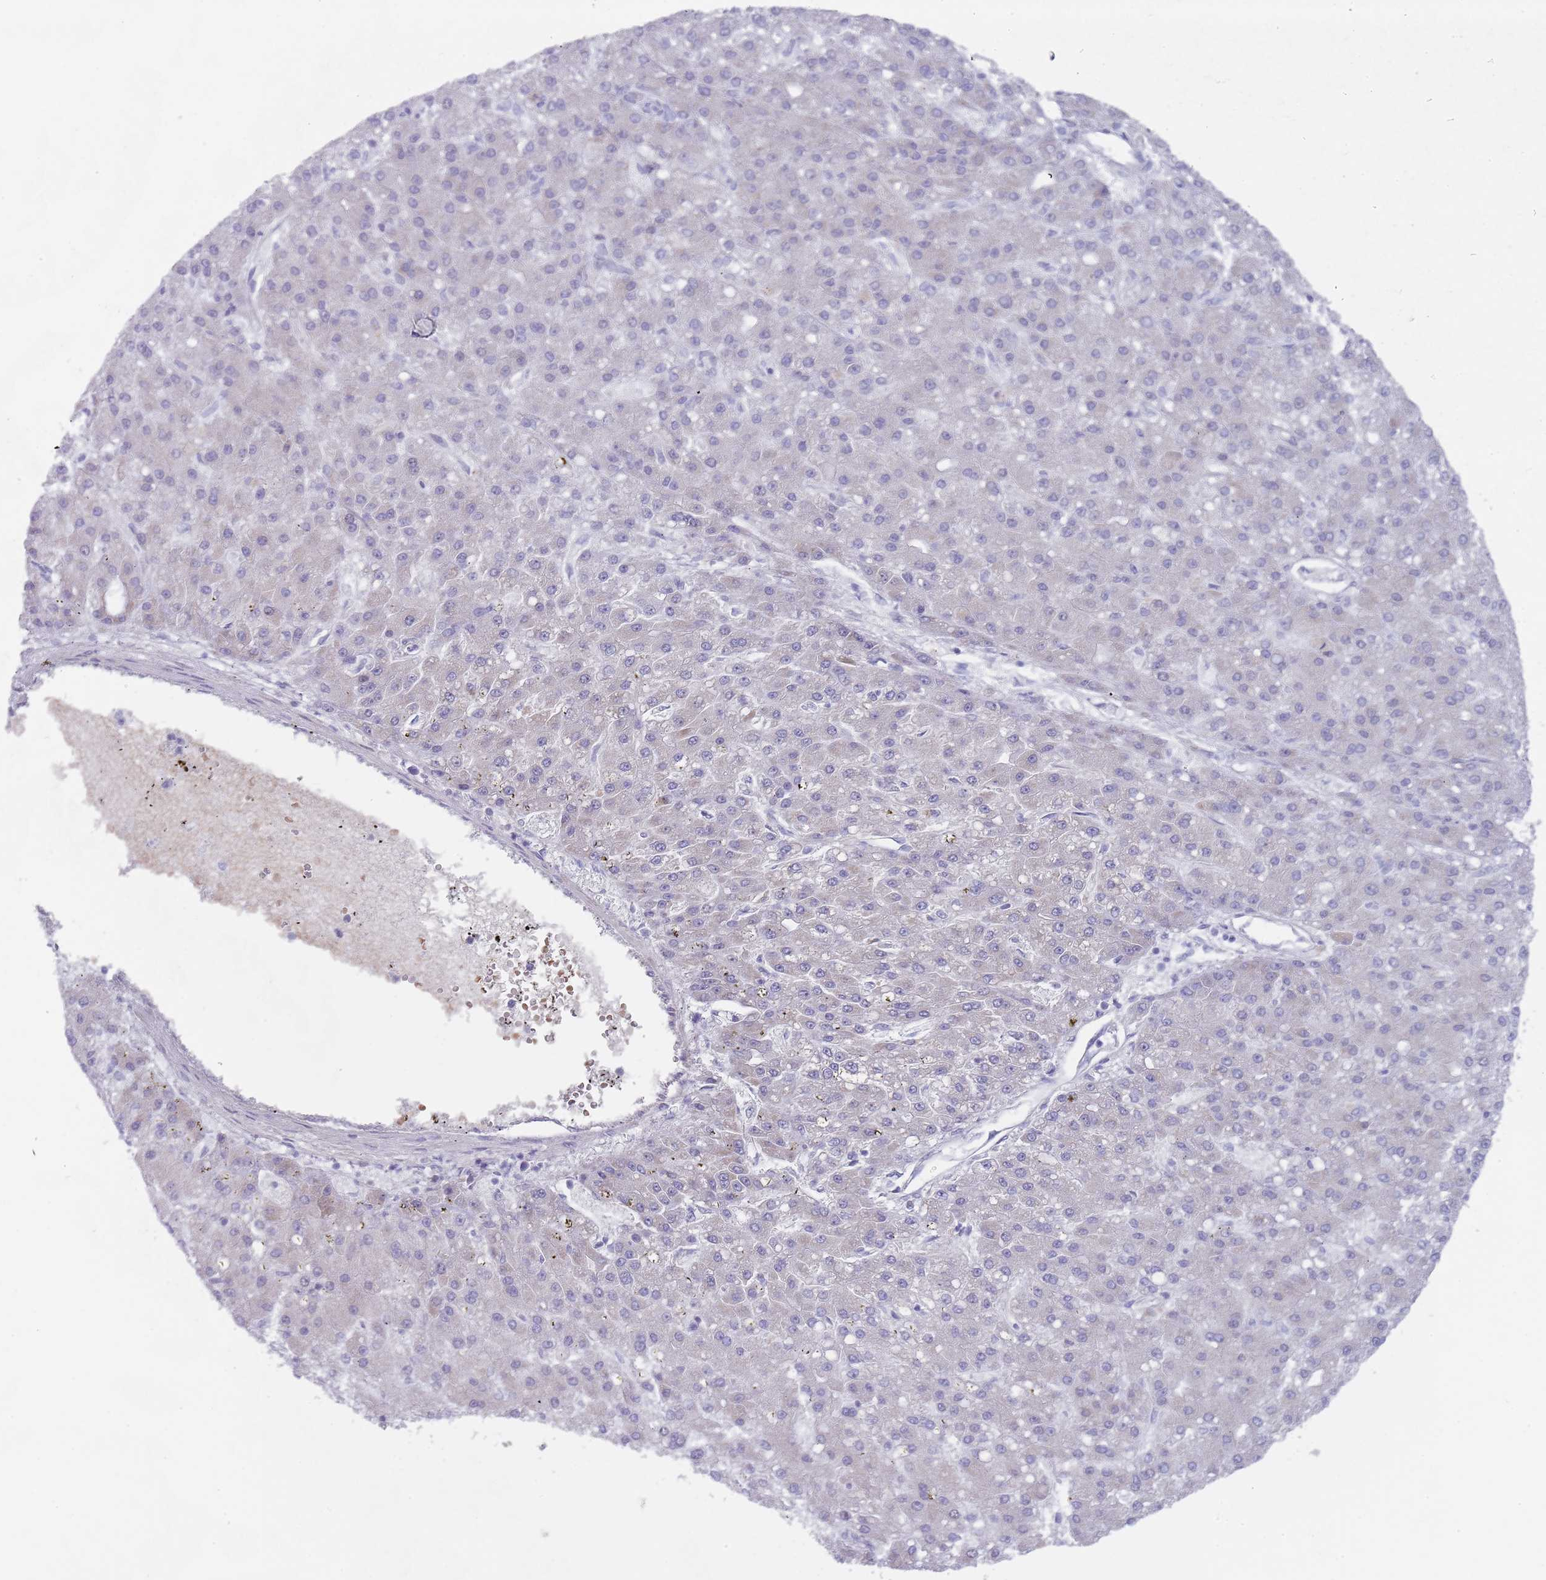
{"staining": {"intensity": "negative", "quantity": "none", "location": "none"}, "tissue": "liver cancer", "cell_type": "Tumor cells", "image_type": "cancer", "snomed": [{"axis": "morphology", "description": "Carcinoma, Hepatocellular, NOS"}, {"axis": "topography", "description": "Liver"}], "caption": "Protein analysis of liver hepatocellular carcinoma shows no significant staining in tumor cells.", "gene": "PRAC1", "patient": {"sex": "male", "age": 67}}